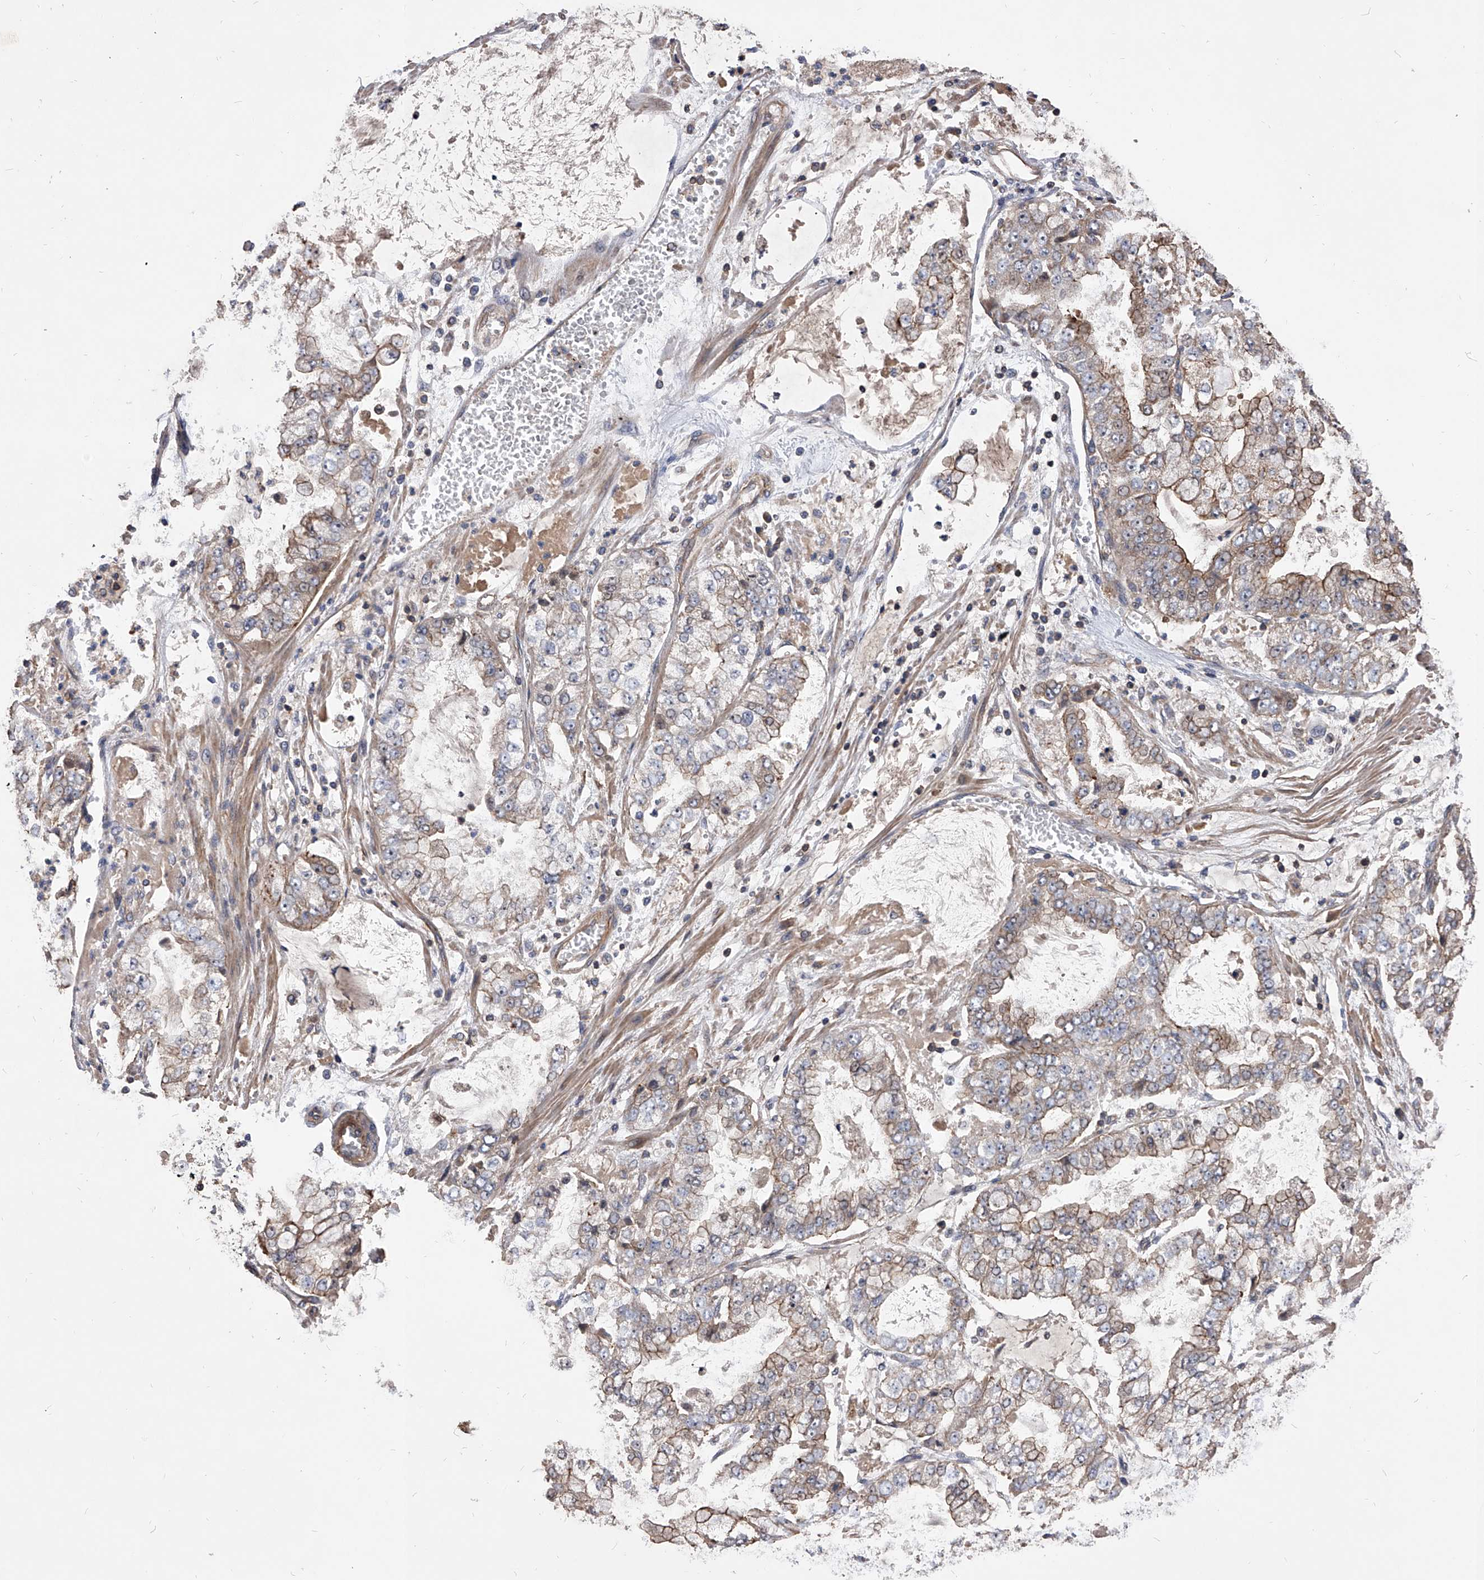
{"staining": {"intensity": "moderate", "quantity": ">75%", "location": "cytoplasmic/membranous"}, "tissue": "stomach cancer", "cell_type": "Tumor cells", "image_type": "cancer", "snomed": [{"axis": "morphology", "description": "Adenocarcinoma, NOS"}, {"axis": "topography", "description": "Stomach"}], "caption": "Stomach cancer stained for a protein (brown) shows moderate cytoplasmic/membranous positive positivity in about >75% of tumor cells.", "gene": "CUL7", "patient": {"sex": "male", "age": 76}}